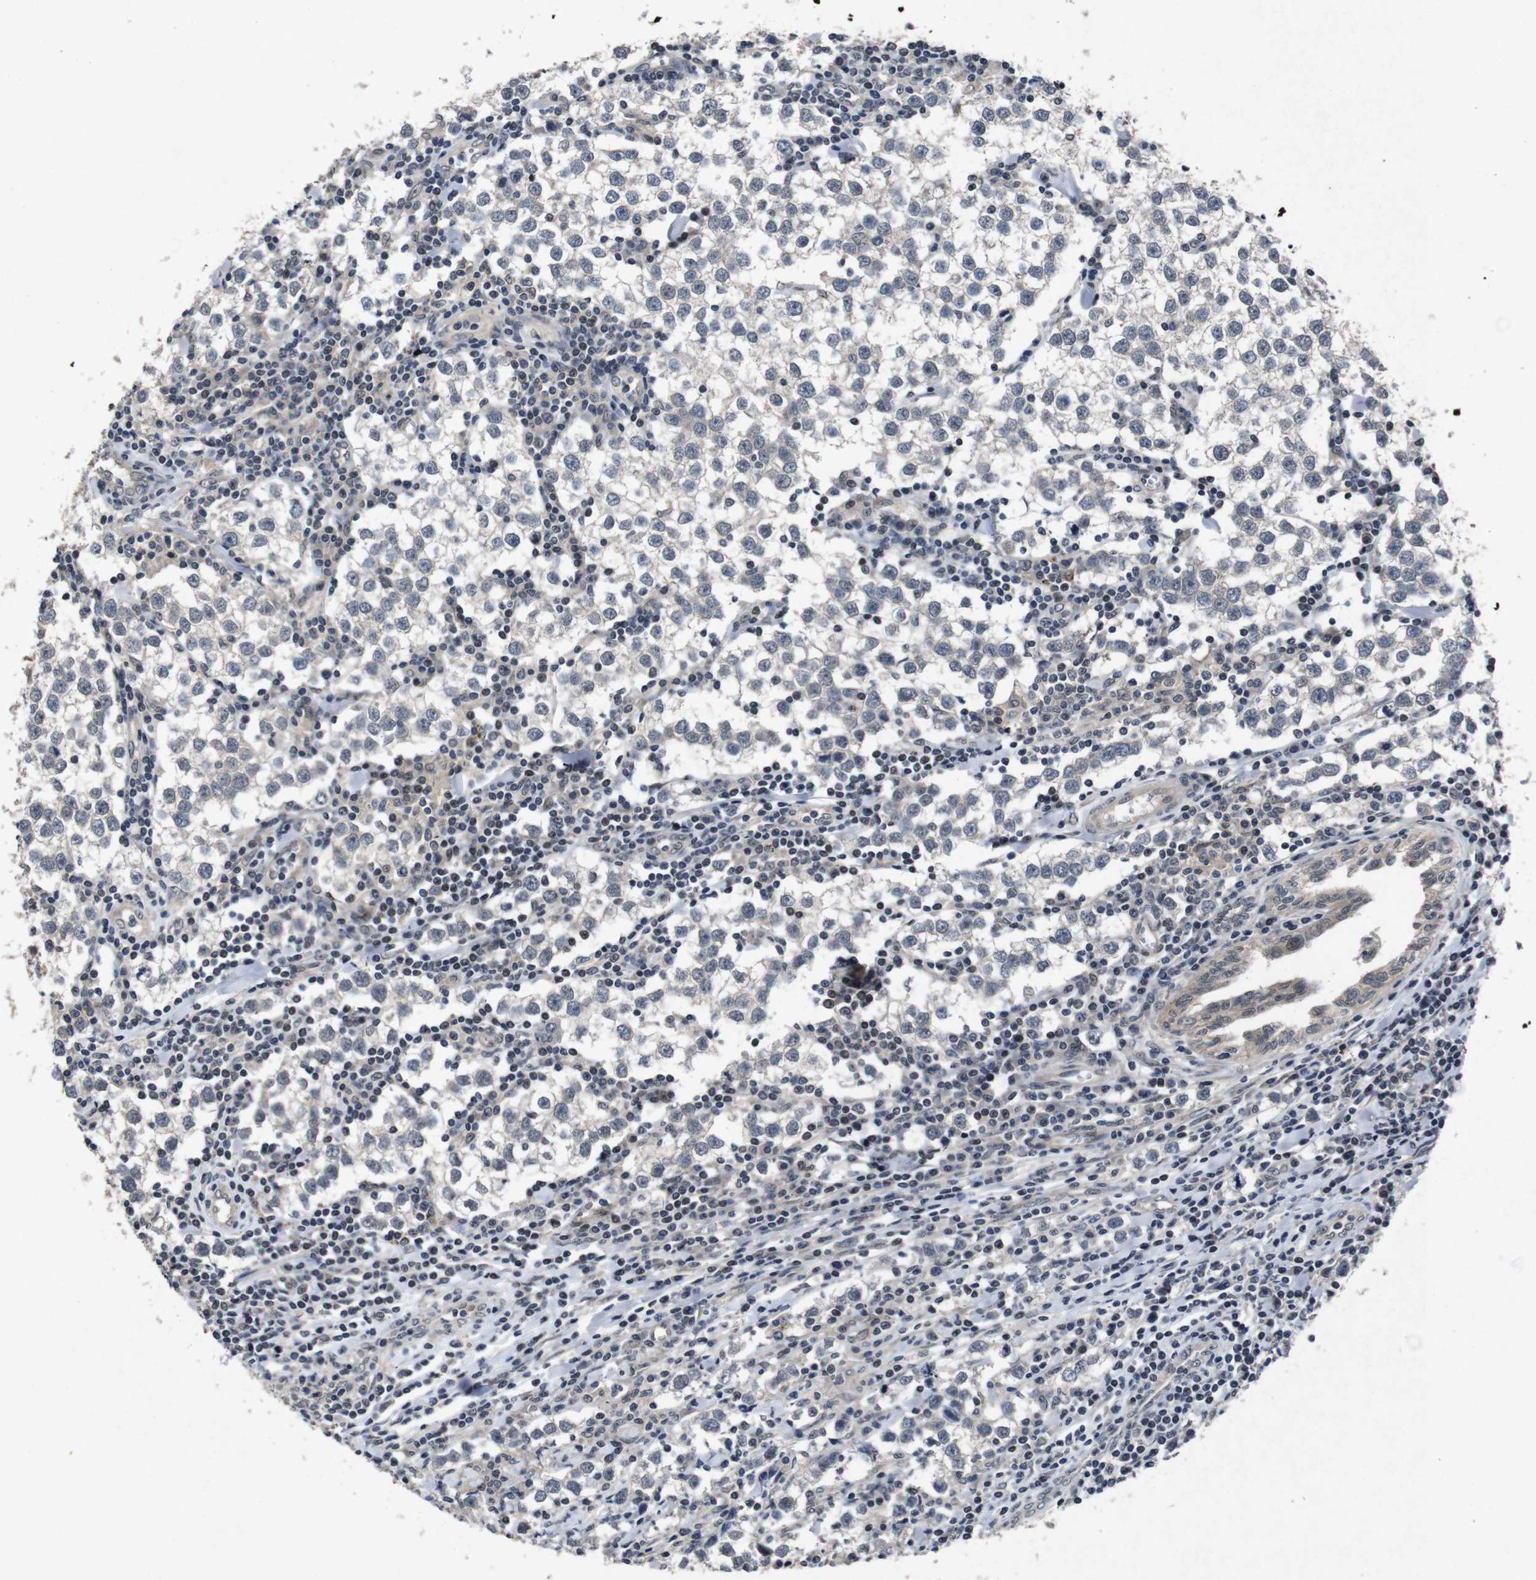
{"staining": {"intensity": "negative", "quantity": "none", "location": "none"}, "tissue": "testis cancer", "cell_type": "Tumor cells", "image_type": "cancer", "snomed": [{"axis": "morphology", "description": "Seminoma, NOS"}, {"axis": "morphology", "description": "Carcinoma, Embryonal, NOS"}, {"axis": "topography", "description": "Testis"}], "caption": "This is a image of immunohistochemistry (IHC) staining of embryonal carcinoma (testis), which shows no positivity in tumor cells. (DAB immunohistochemistry (IHC) visualized using brightfield microscopy, high magnification).", "gene": "AKT3", "patient": {"sex": "male", "age": 36}}